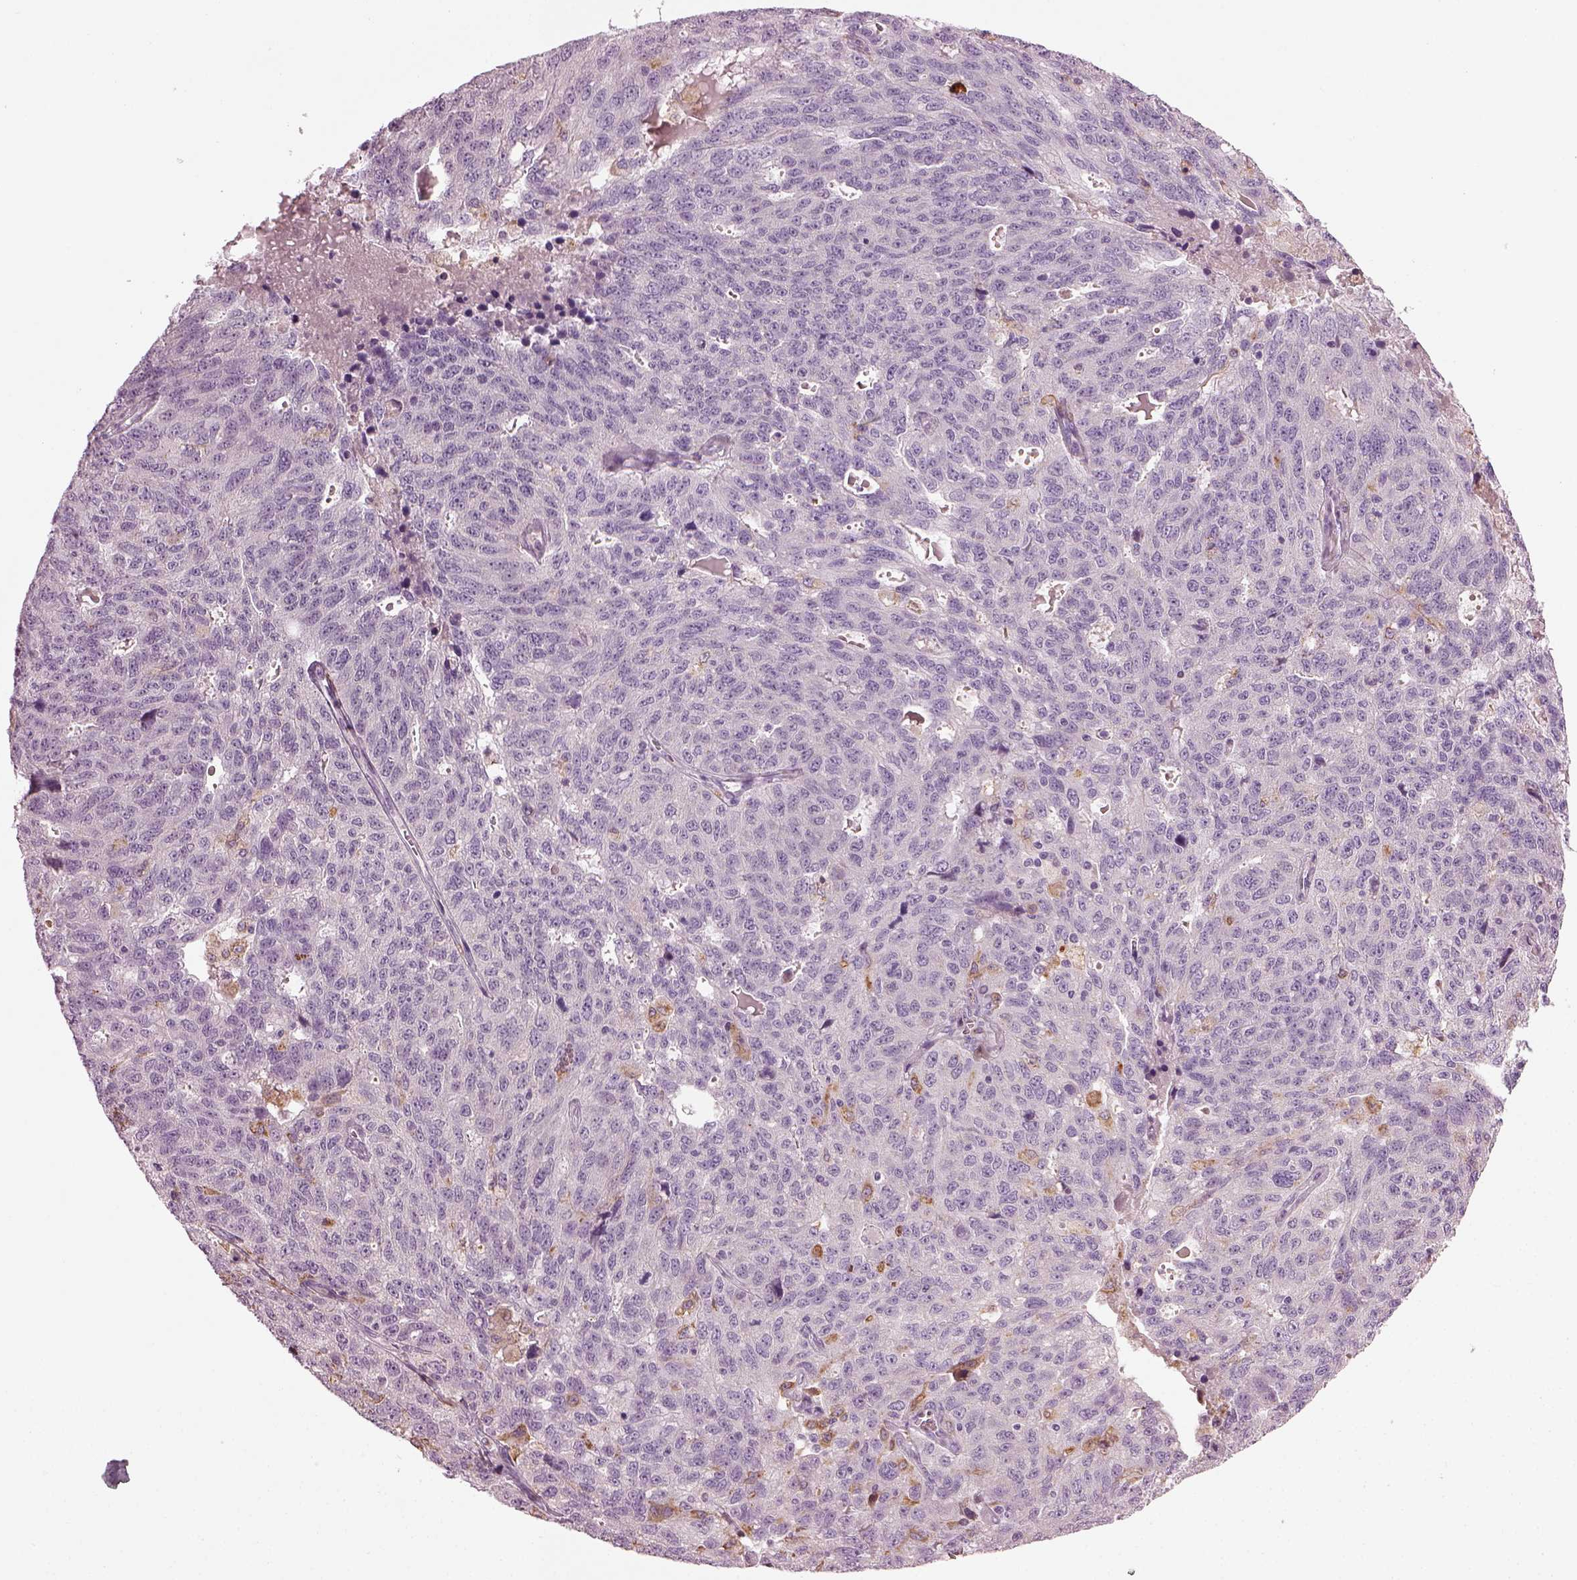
{"staining": {"intensity": "negative", "quantity": "none", "location": "none"}, "tissue": "ovarian cancer", "cell_type": "Tumor cells", "image_type": "cancer", "snomed": [{"axis": "morphology", "description": "Cystadenocarcinoma, serous, NOS"}, {"axis": "topography", "description": "Ovary"}], "caption": "Tumor cells are negative for brown protein staining in serous cystadenocarcinoma (ovarian).", "gene": "TMEM231", "patient": {"sex": "female", "age": 71}}